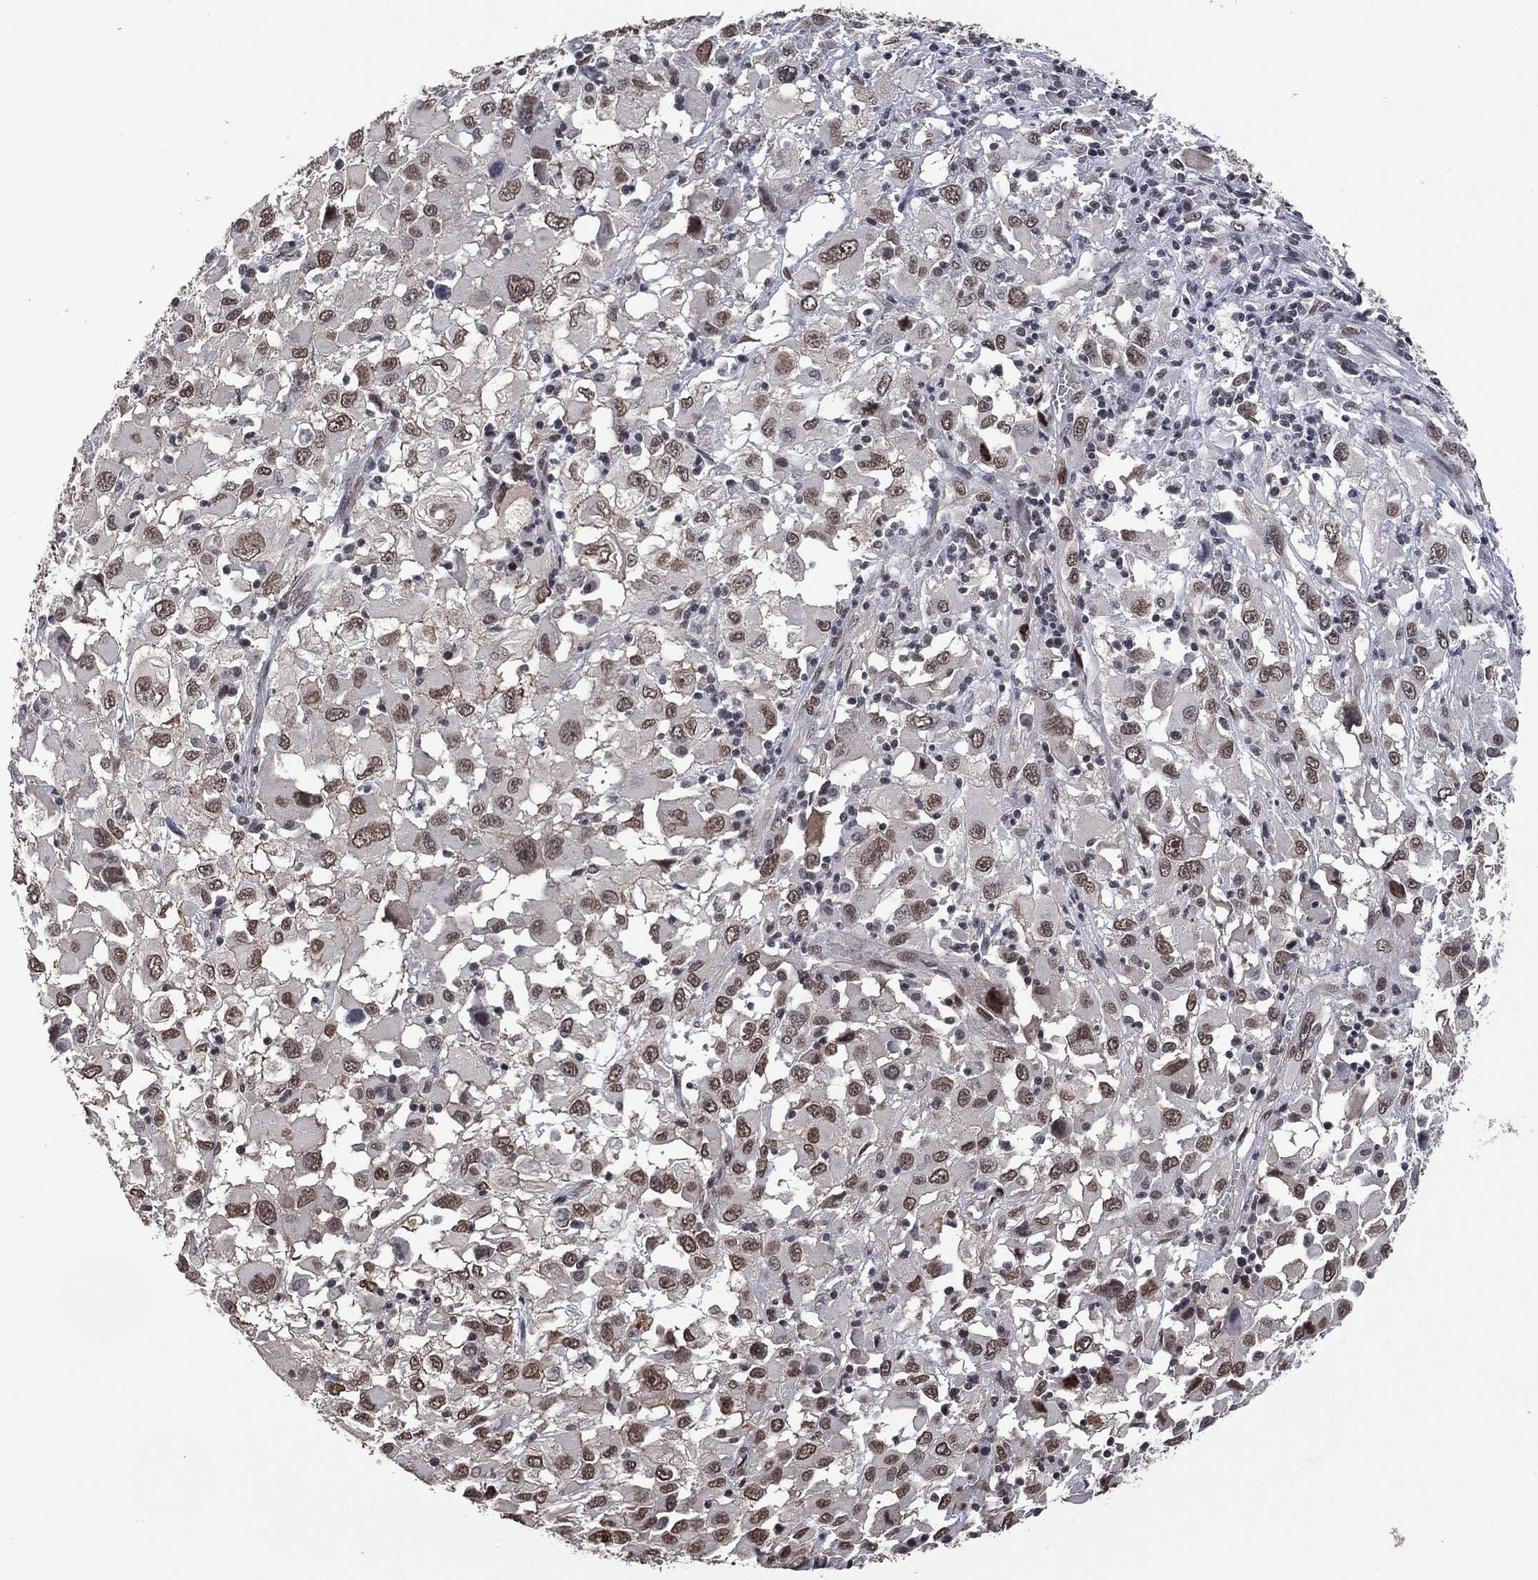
{"staining": {"intensity": "weak", "quantity": "25%-75%", "location": "nuclear"}, "tissue": "melanoma", "cell_type": "Tumor cells", "image_type": "cancer", "snomed": [{"axis": "morphology", "description": "Malignant melanoma, Metastatic site"}, {"axis": "topography", "description": "Soft tissue"}], "caption": "IHC of human melanoma exhibits low levels of weak nuclear staining in about 25%-75% of tumor cells.", "gene": "EHMT1", "patient": {"sex": "male", "age": 50}}